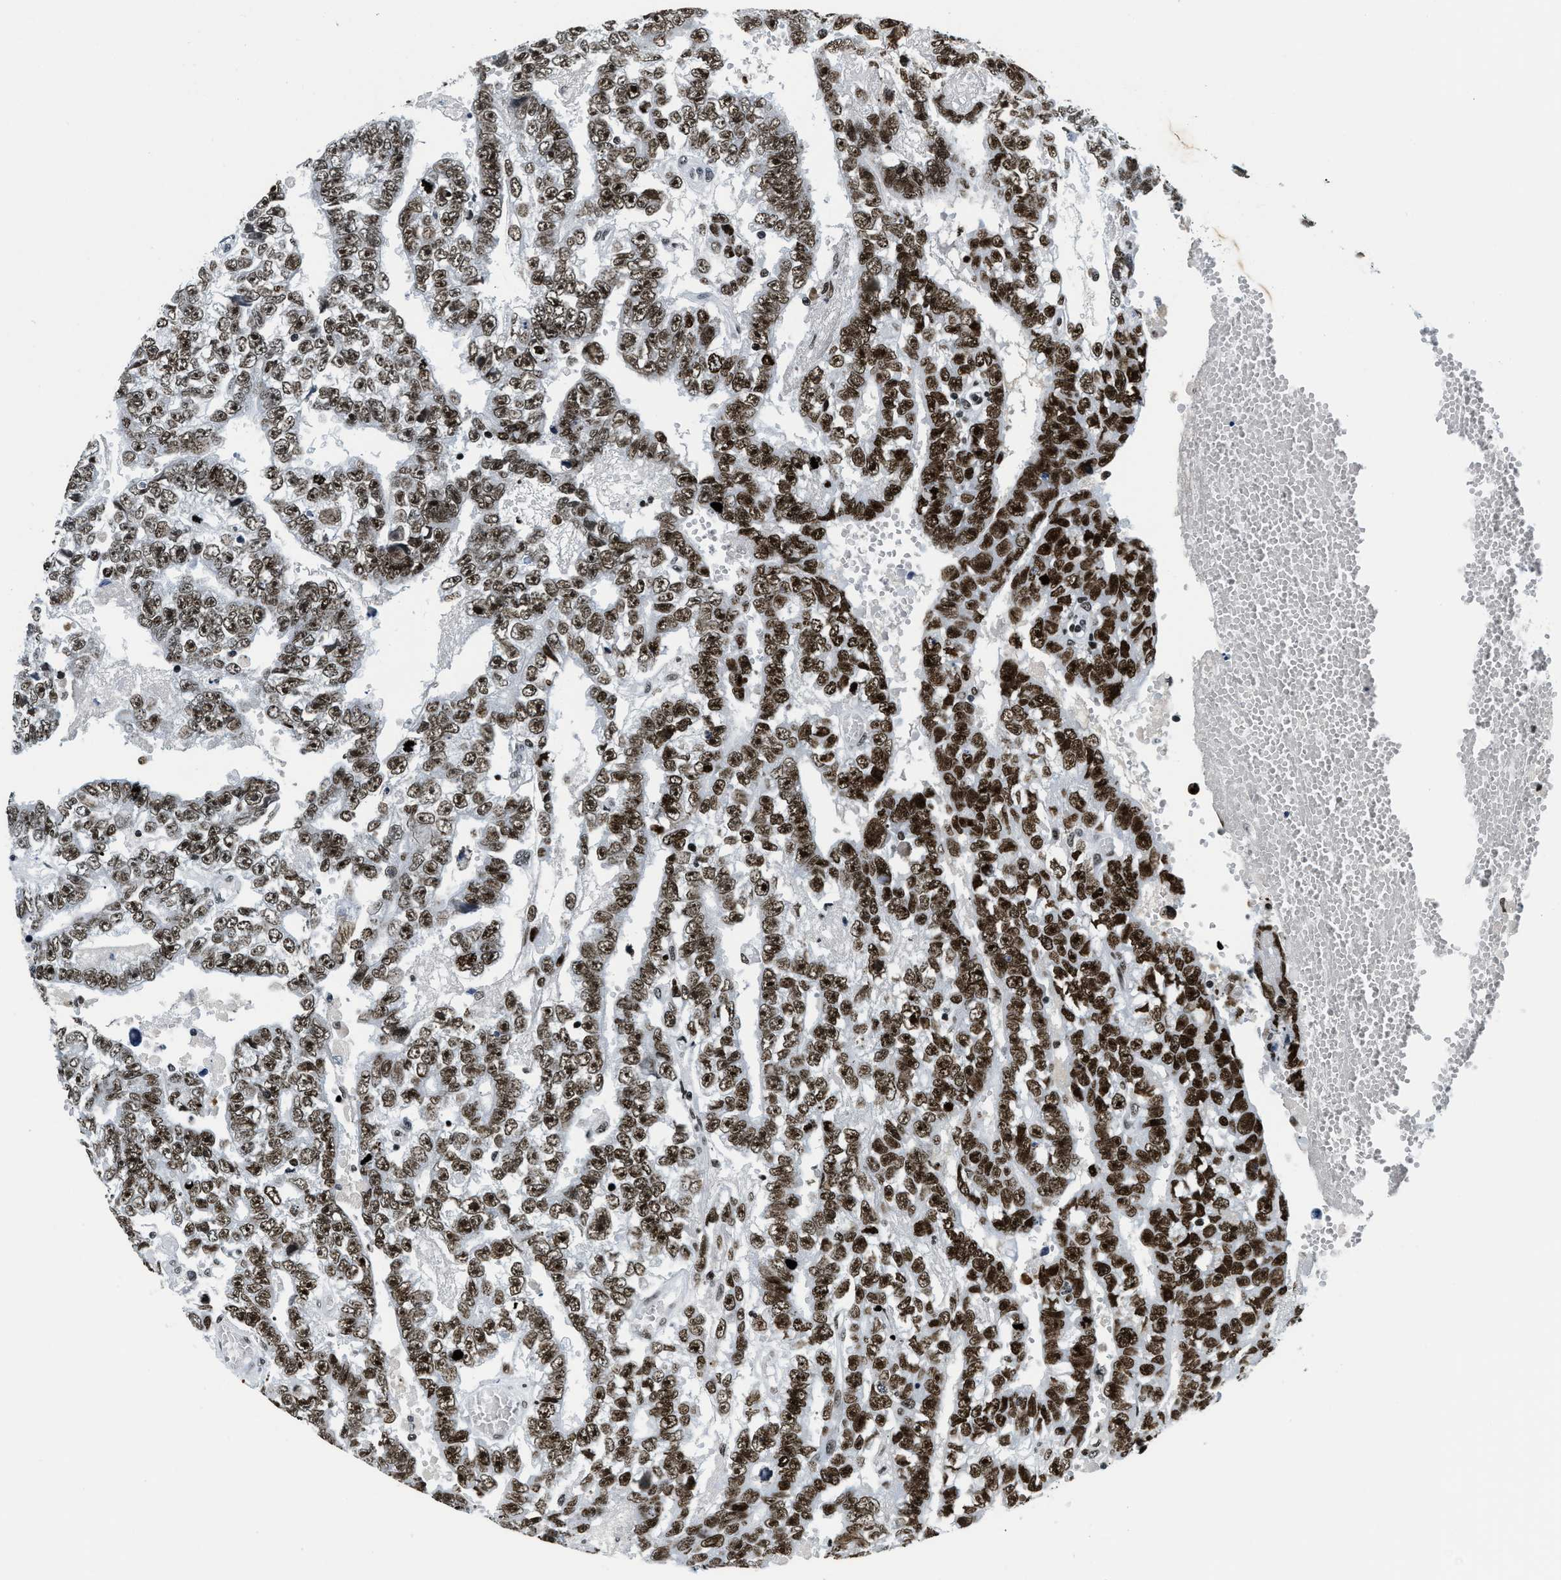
{"staining": {"intensity": "strong", "quantity": ">75%", "location": "nuclear"}, "tissue": "testis cancer", "cell_type": "Tumor cells", "image_type": "cancer", "snomed": [{"axis": "morphology", "description": "Carcinoma, Embryonal, NOS"}, {"axis": "topography", "description": "Testis"}], "caption": "A photomicrograph of human testis embryonal carcinoma stained for a protein demonstrates strong nuclear brown staining in tumor cells.", "gene": "TOP1", "patient": {"sex": "male", "age": 25}}